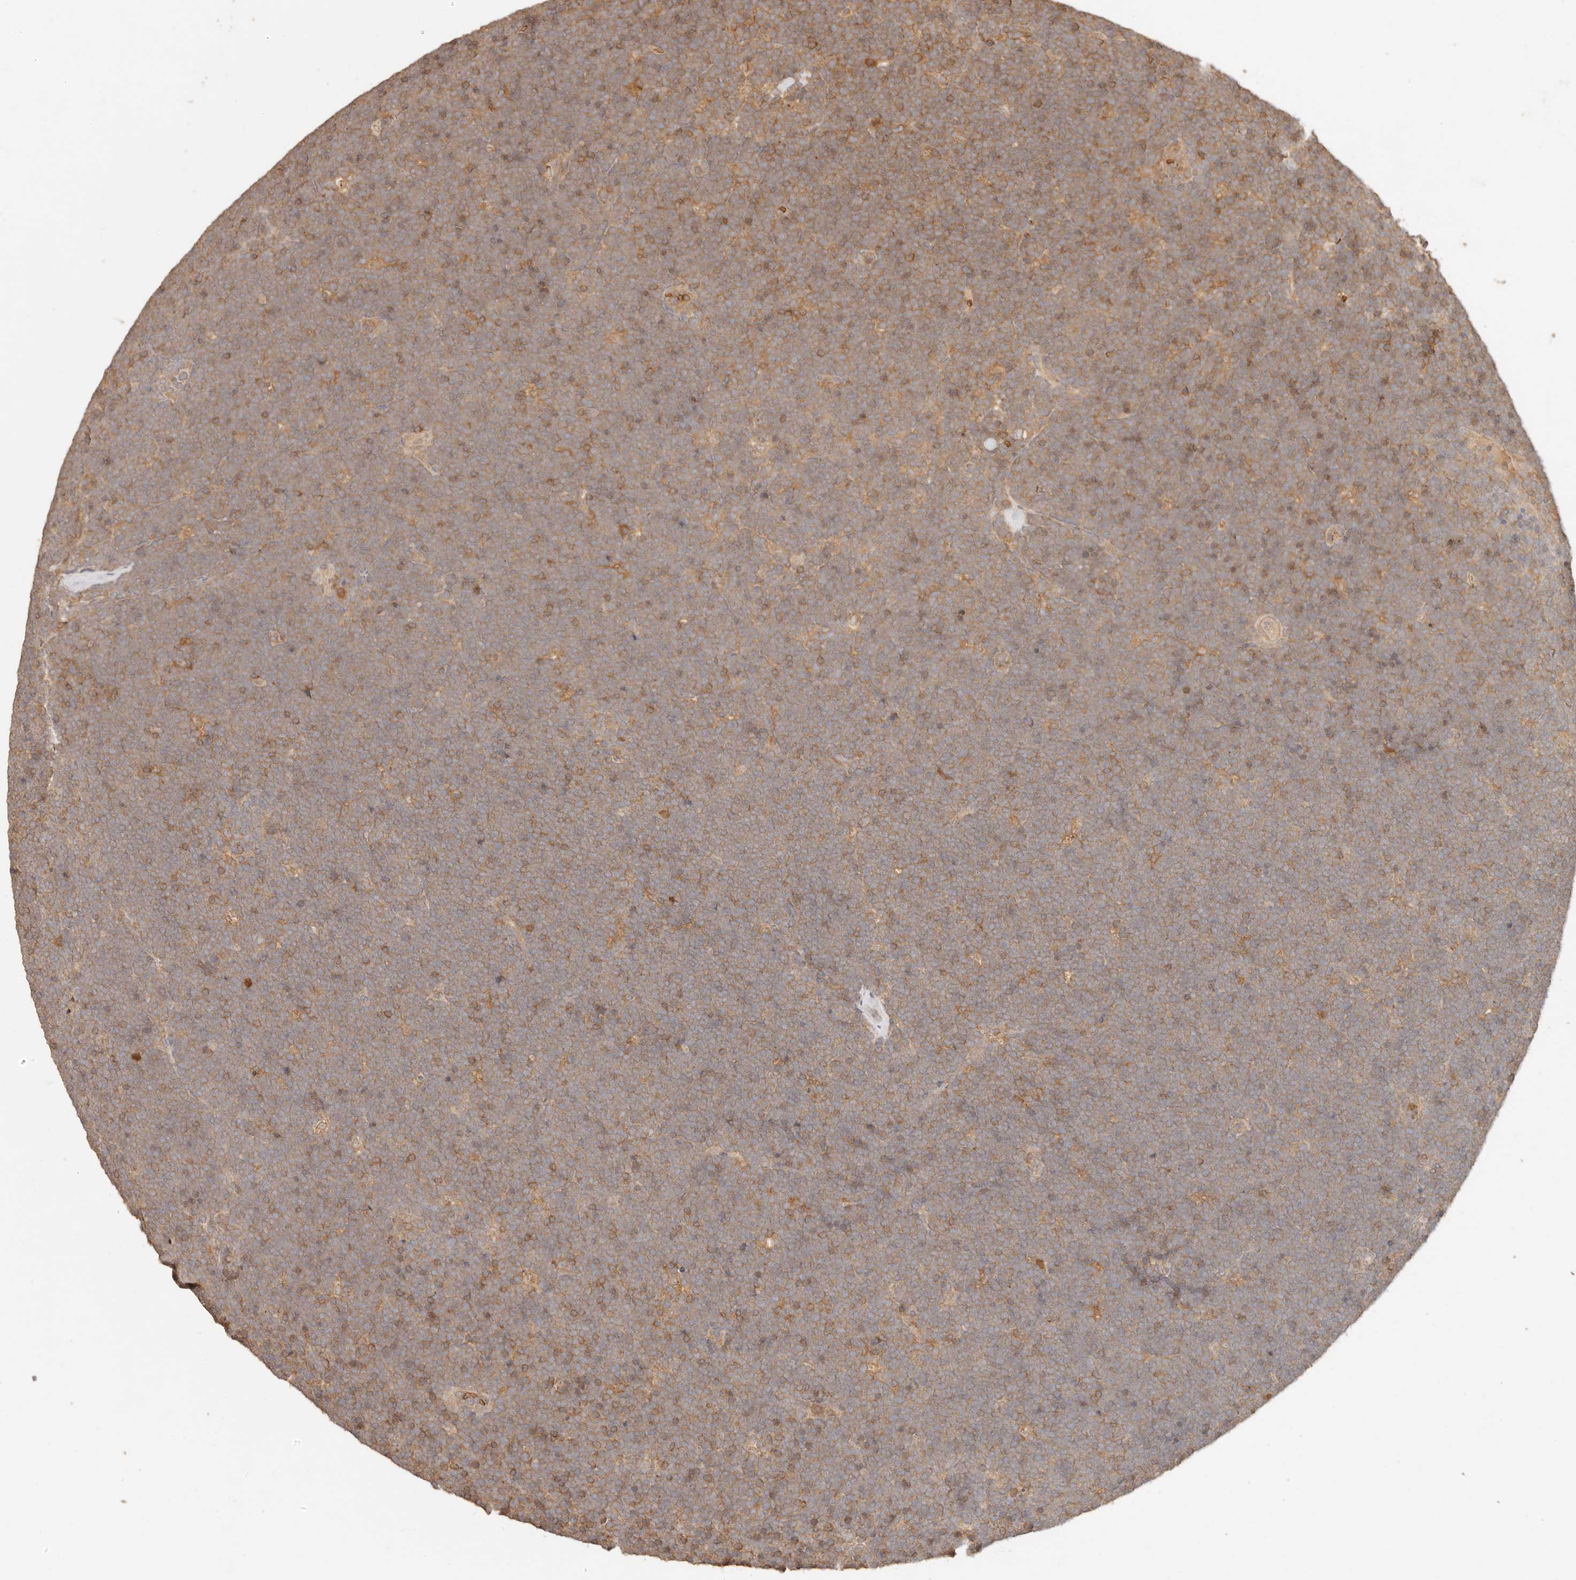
{"staining": {"intensity": "weak", "quantity": "25%-75%", "location": "cytoplasmic/membranous"}, "tissue": "lymphoma", "cell_type": "Tumor cells", "image_type": "cancer", "snomed": [{"axis": "morphology", "description": "Malignant lymphoma, non-Hodgkin's type, High grade"}, {"axis": "topography", "description": "Lymph node"}], "caption": "Malignant lymphoma, non-Hodgkin's type (high-grade) tissue demonstrates weak cytoplasmic/membranous expression in approximately 25%-75% of tumor cells", "gene": "INTS11", "patient": {"sex": "male", "age": 13}}